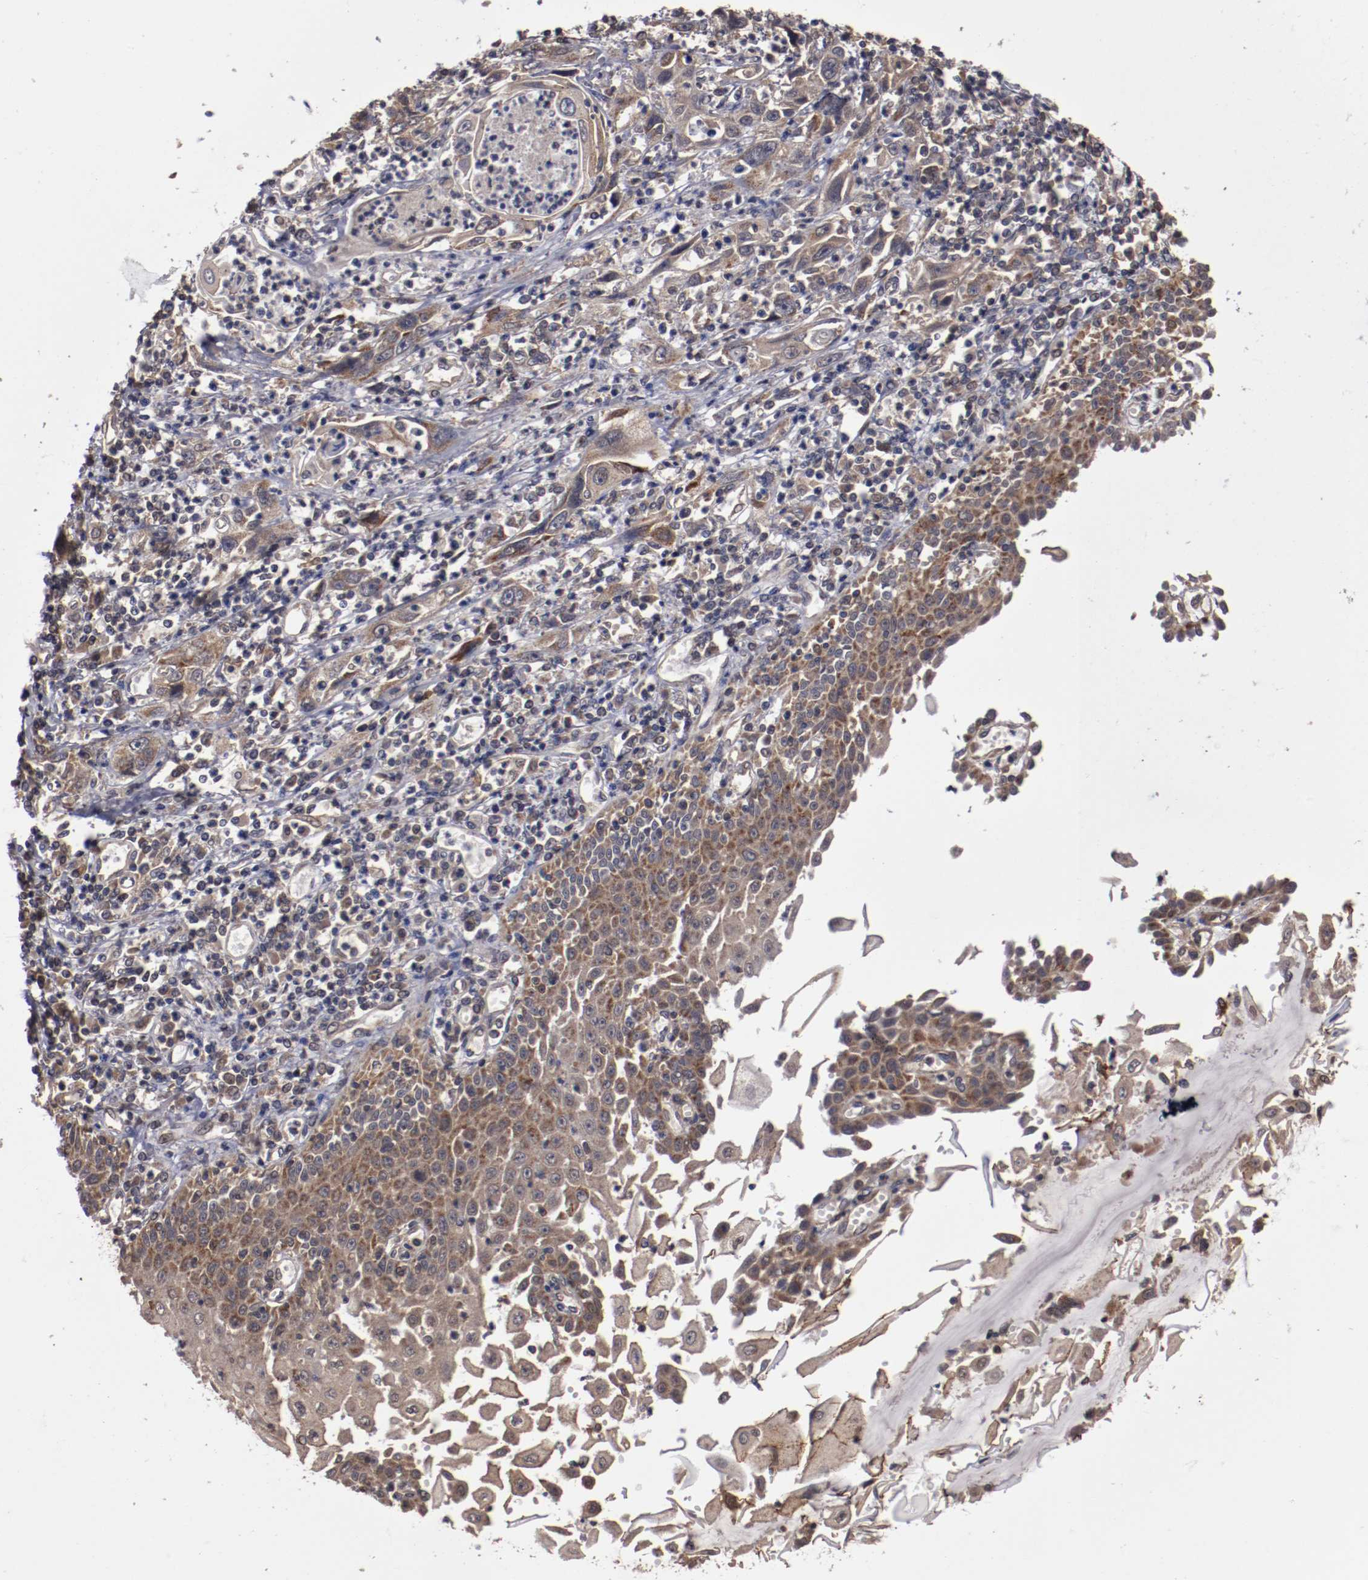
{"staining": {"intensity": "moderate", "quantity": ">75%", "location": "cytoplasmic/membranous"}, "tissue": "esophagus", "cell_type": "Squamous epithelial cells", "image_type": "normal", "snomed": [{"axis": "morphology", "description": "Normal tissue, NOS"}, {"axis": "topography", "description": "Esophagus"}], "caption": "Immunohistochemistry (IHC) staining of normal esophagus, which reveals medium levels of moderate cytoplasmic/membranous positivity in about >75% of squamous epithelial cells indicating moderate cytoplasmic/membranous protein positivity. The staining was performed using DAB (brown) for protein detection and nuclei were counterstained in hematoxylin (blue).", "gene": "RPS6KA6", "patient": {"sex": "male", "age": 65}}